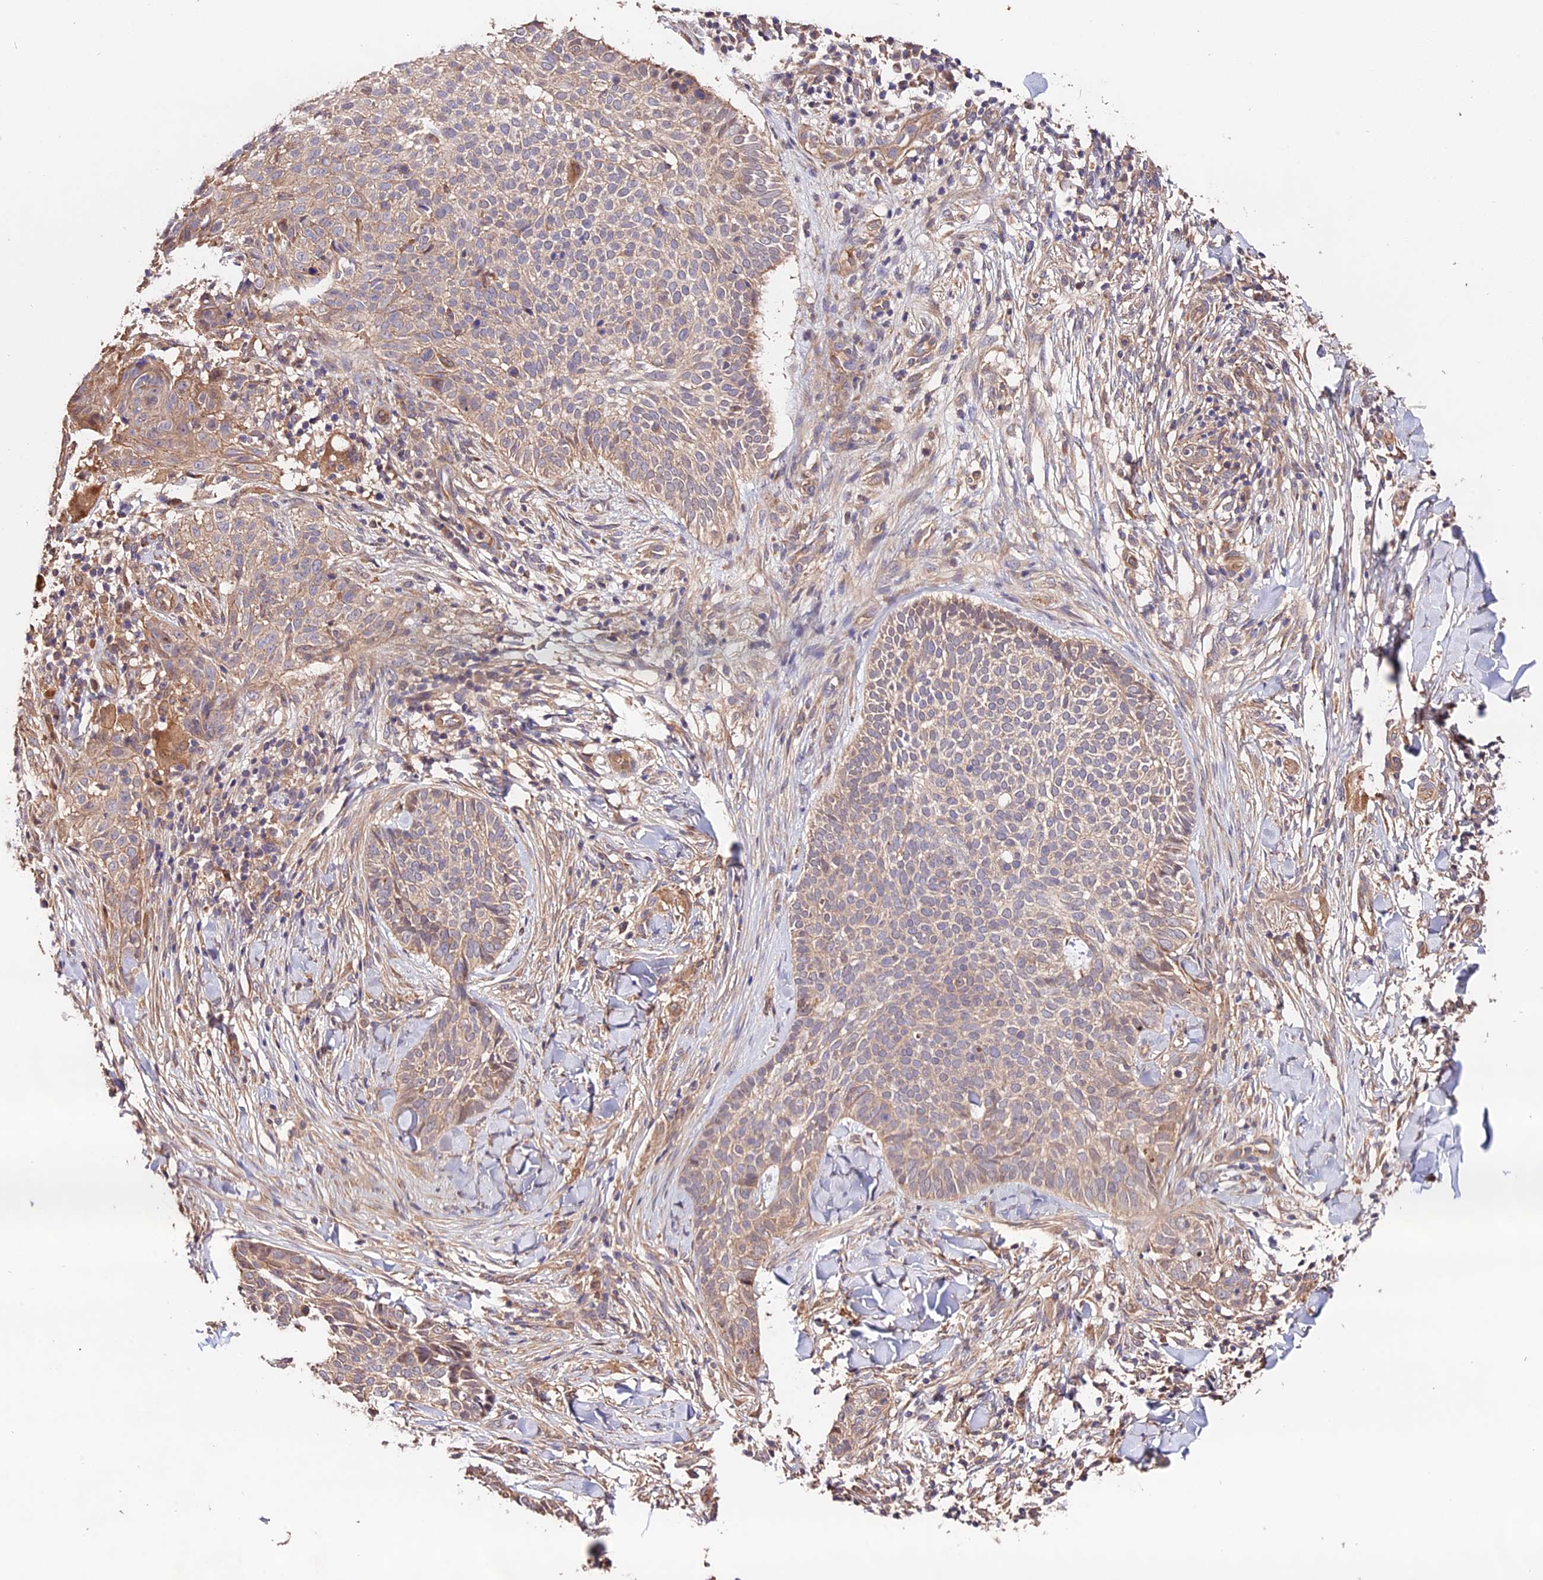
{"staining": {"intensity": "weak", "quantity": "25%-75%", "location": "cytoplasmic/membranous"}, "tissue": "skin cancer", "cell_type": "Tumor cells", "image_type": "cancer", "snomed": [{"axis": "morphology", "description": "Normal tissue, NOS"}, {"axis": "morphology", "description": "Basal cell carcinoma"}, {"axis": "topography", "description": "Skin"}], "caption": "Skin basal cell carcinoma was stained to show a protein in brown. There is low levels of weak cytoplasmic/membranous positivity in about 25%-75% of tumor cells. Nuclei are stained in blue.", "gene": "CES3", "patient": {"sex": "male", "age": 67}}